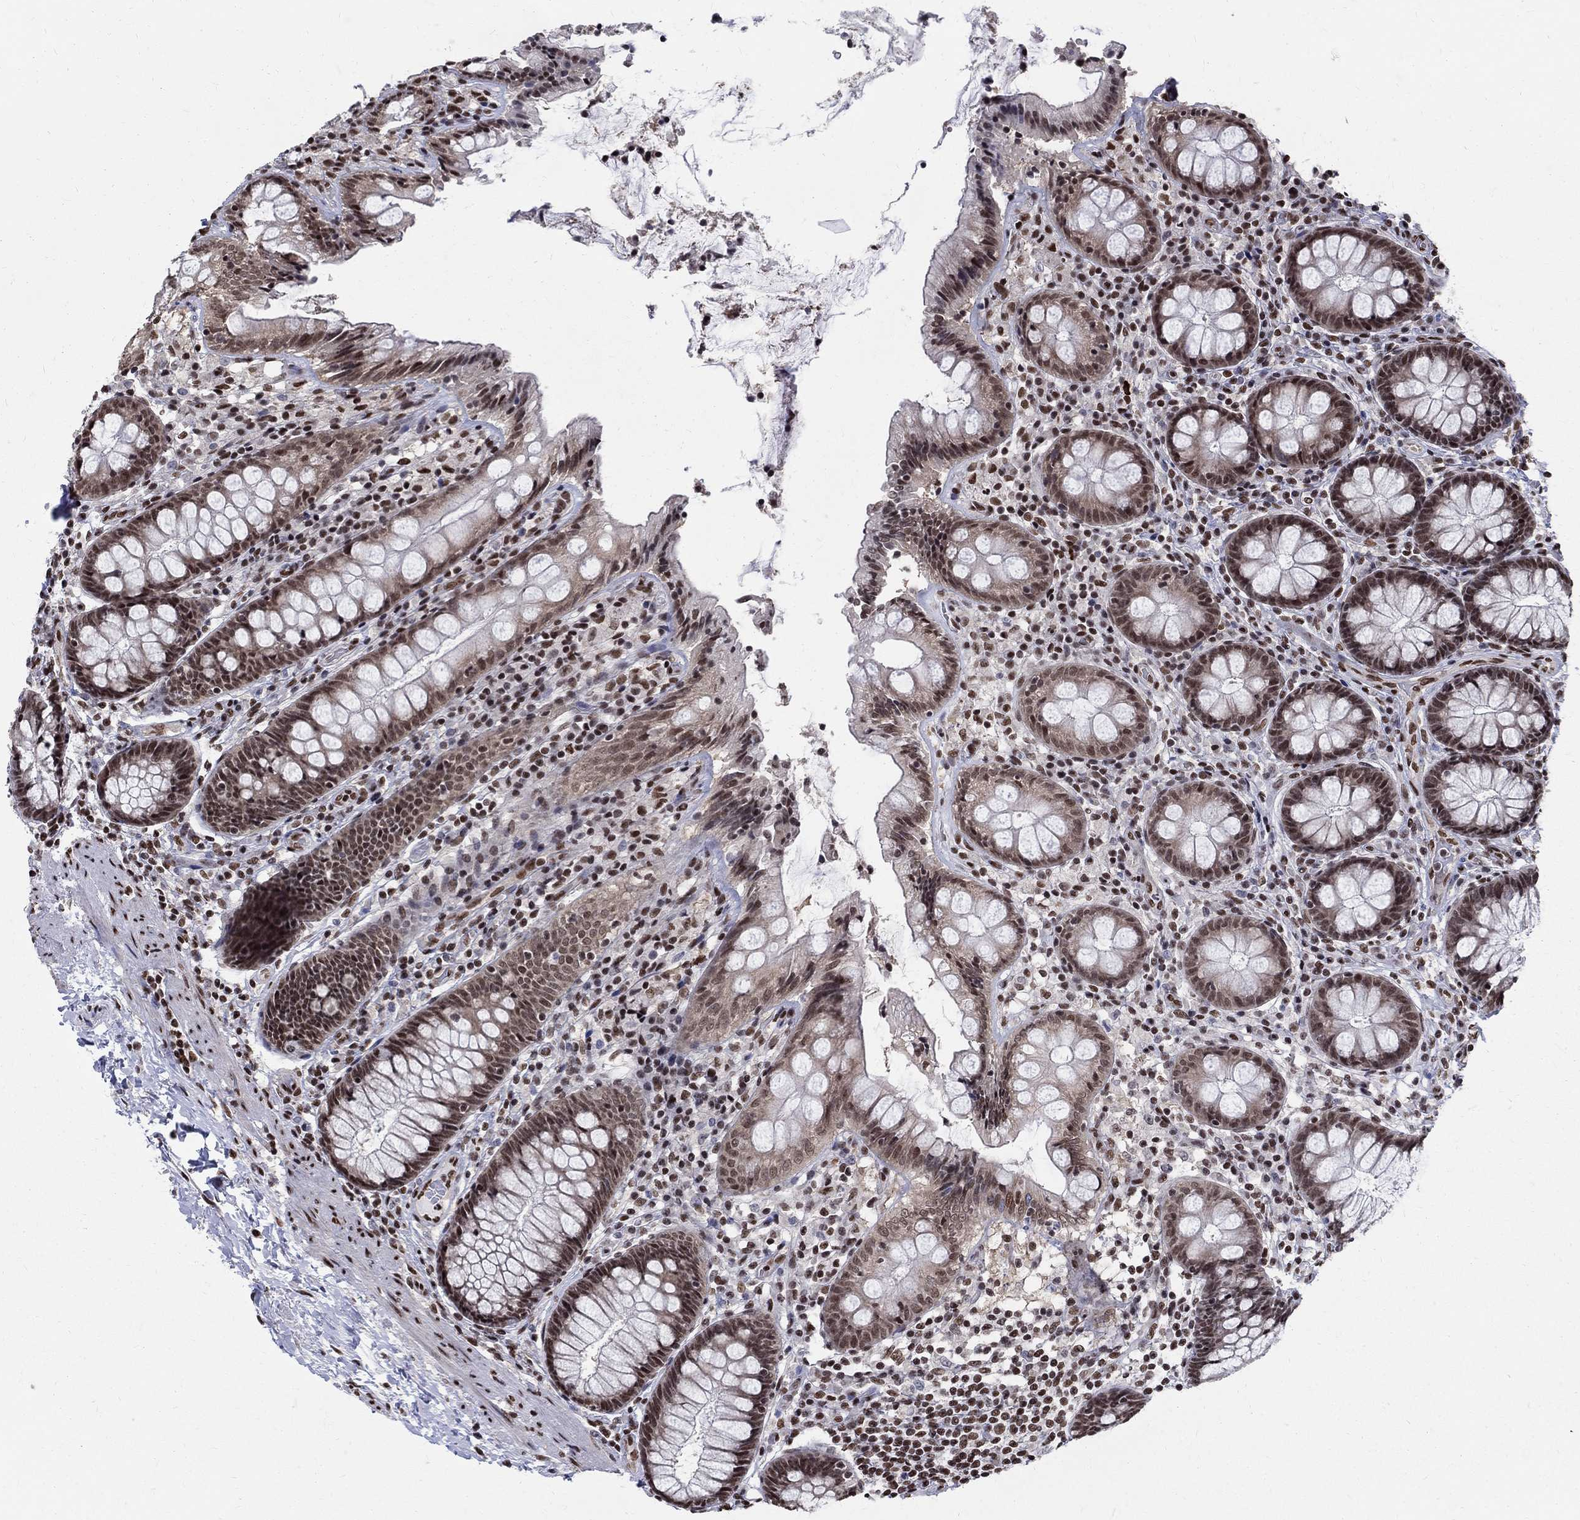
{"staining": {"intensity": "moderate", "quantity": ">75%", "location": "nuclear"}, "tissue": "colon", "cell_type": "Endothelial cells", "image_type": "normal", "snomed": [{"axis": "morphology", "description": "Normal tissue, NOS"}, {"axis": "topography", "description": "Colon"}], "caption": "Approximately >75% of endothelial cells in unremarkable colon show moderate nuclear protein staining as visualized by brown immunohistochemical staining.", "gene": "FBXO16", "patient": {"sex": "female", "age": 86}}